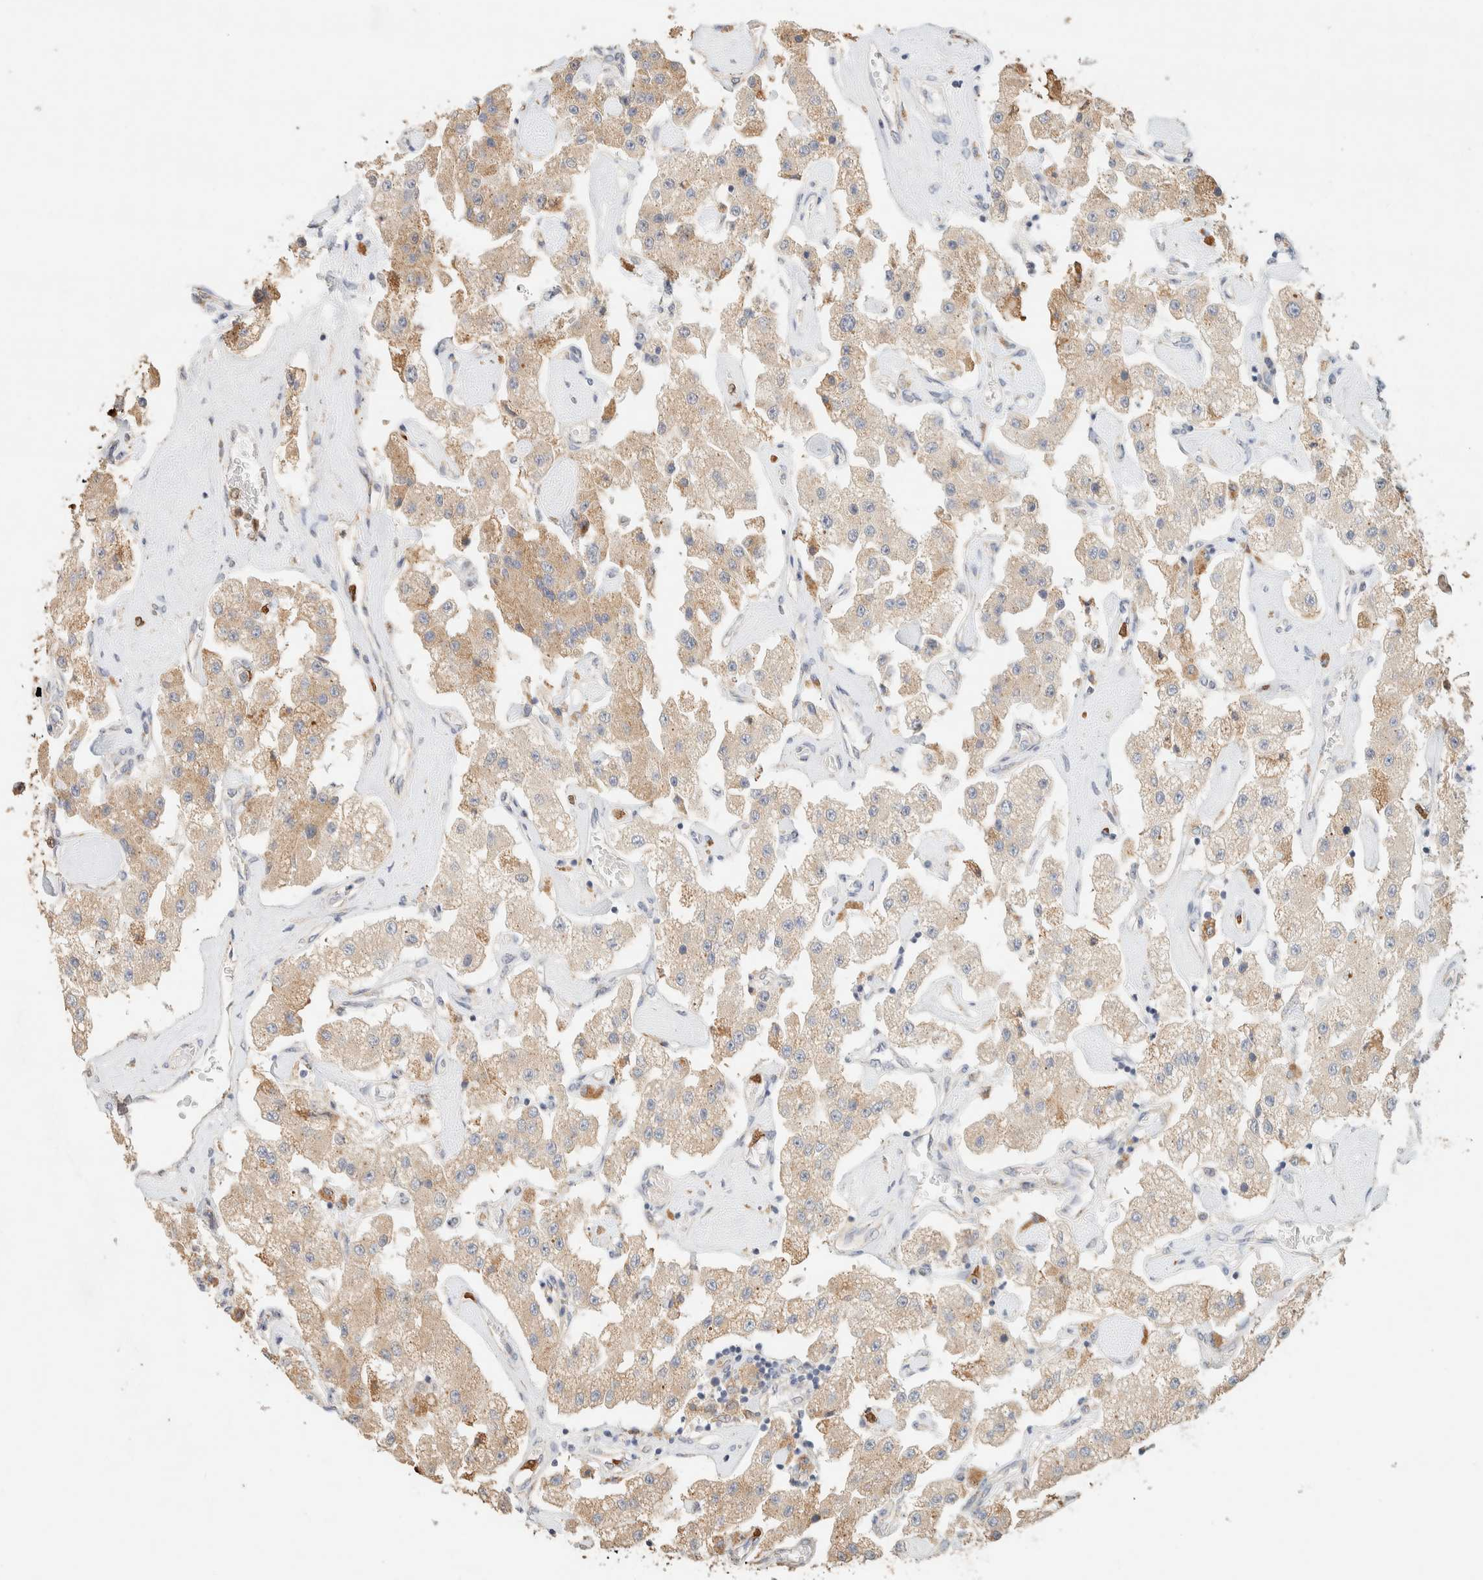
{"staining": {"intensity": "moderate", "quantity": ">75%", "location": "cytoplasmic/membranous"}, "tissue": "carcinoid", "cell_type": "Tumor cells", "image_type": "cancer", "snomed": [{"axis": "morphology", "description": "Carcinoid, malignant, NOS"}, {"axis": "topography", "description": "Pancreas"}], "caption": "Protein analysis of malignant carcinoid tissue displays moderate cytoplasmic/membranous staining in approximately >75% of tumor cells.", "gene": "TTC3", "patient": {"sex": "male", "age": 41}}